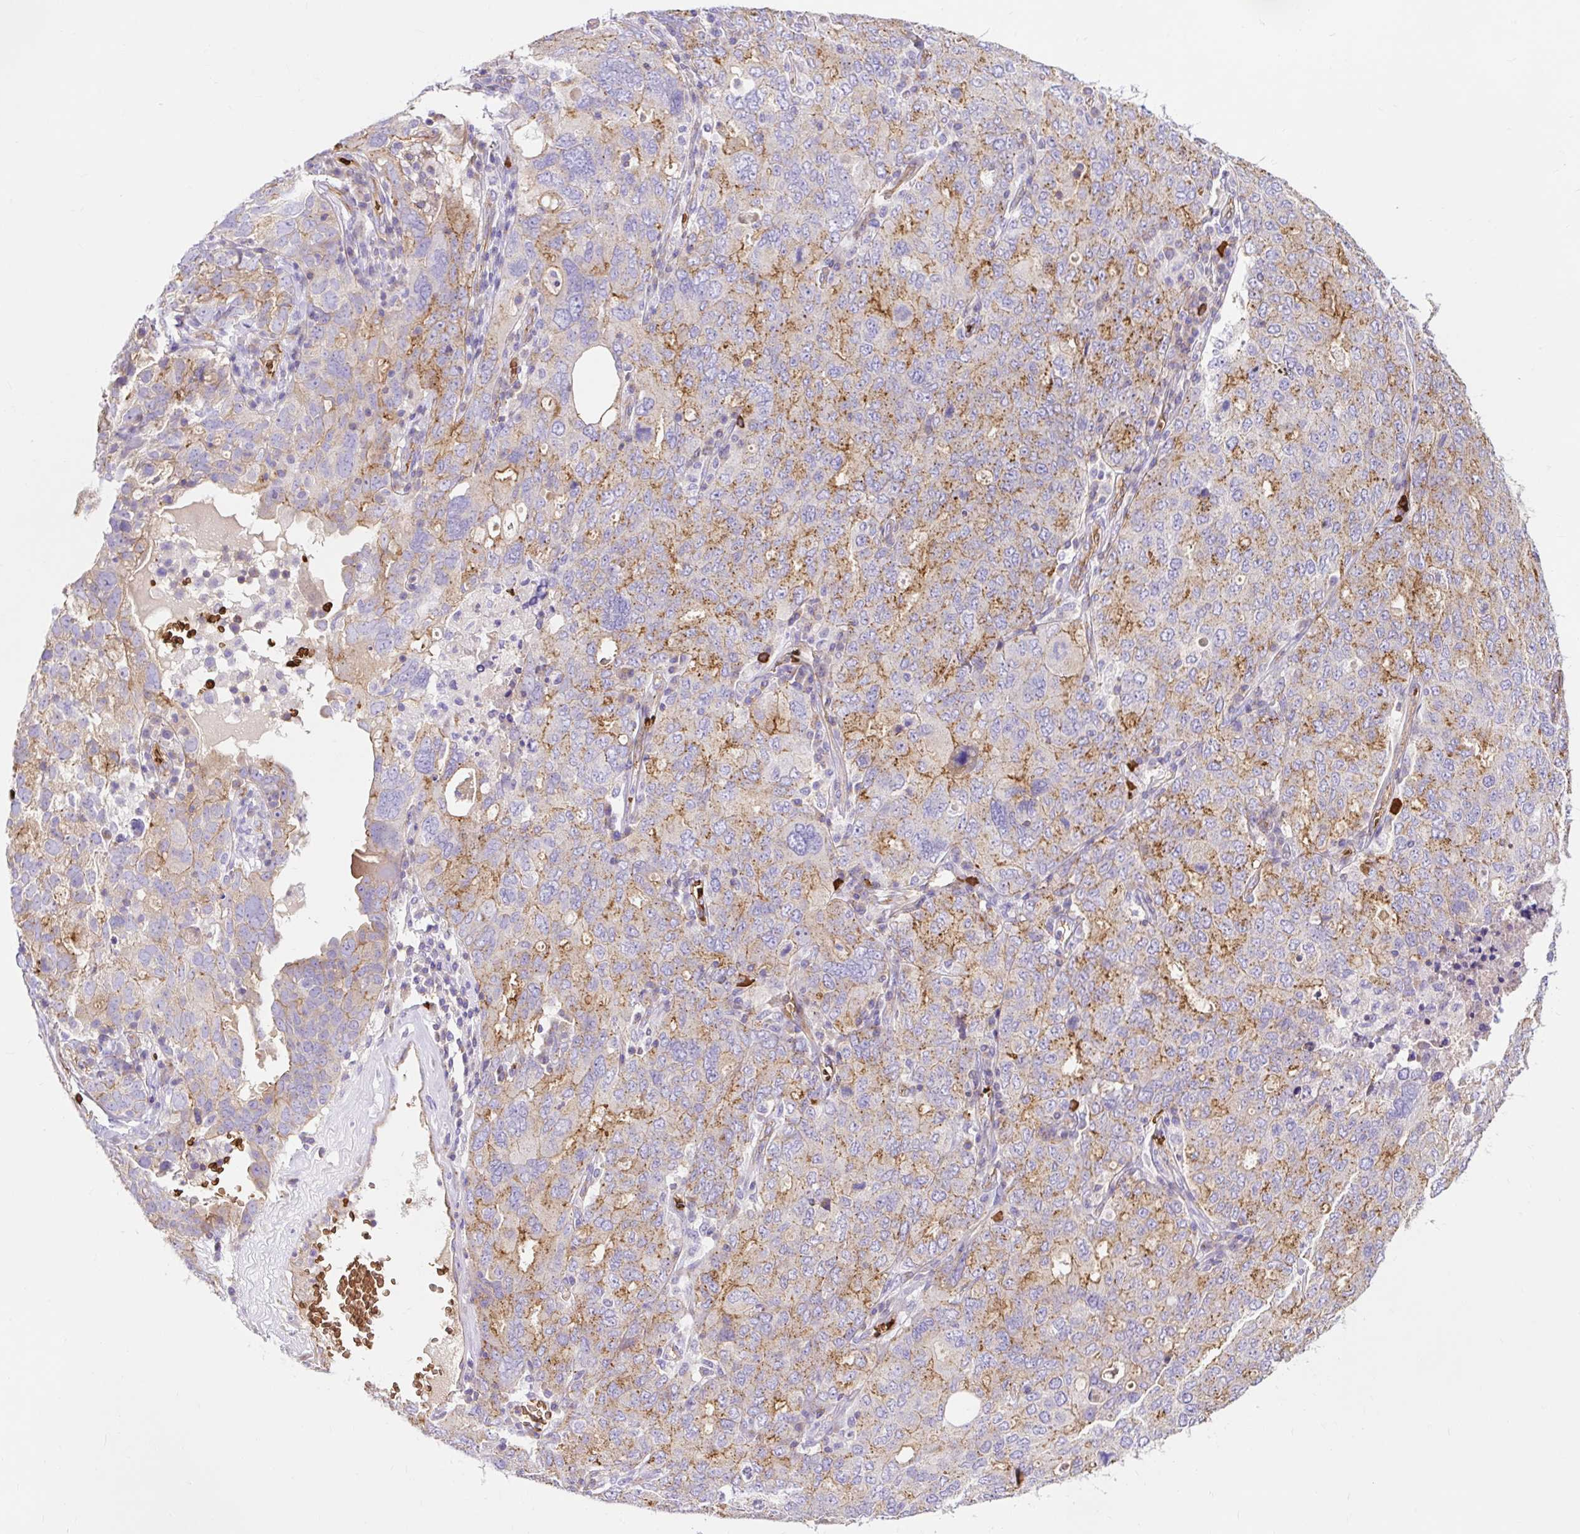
{"staining": {"intensity": "moderate", "quantity": "<25%", "location": "cytoplasmic/membranous"}, "tissue": "ovarian cancer", "cell_type": "Tumor cells", "image_type": "cancer", "snomed": [{"axis": "morphology", "description": "Carcinoma, endometroid"}, {"axis": "topography", "description": "Ovary"}], "caption": "An IHC micrograph of tumor tissue is shown. Protein staining in brown labels moderate cytoplasmic/membranous positivity in ovarian cancer within tumor cells. The staining is performed using DAB brown chromogen to label protein expression. The nuclei are counter-stained blue using hematoxylin.", "gene": "HIP1R", "patient": {"sex": "female", "age": 62}}